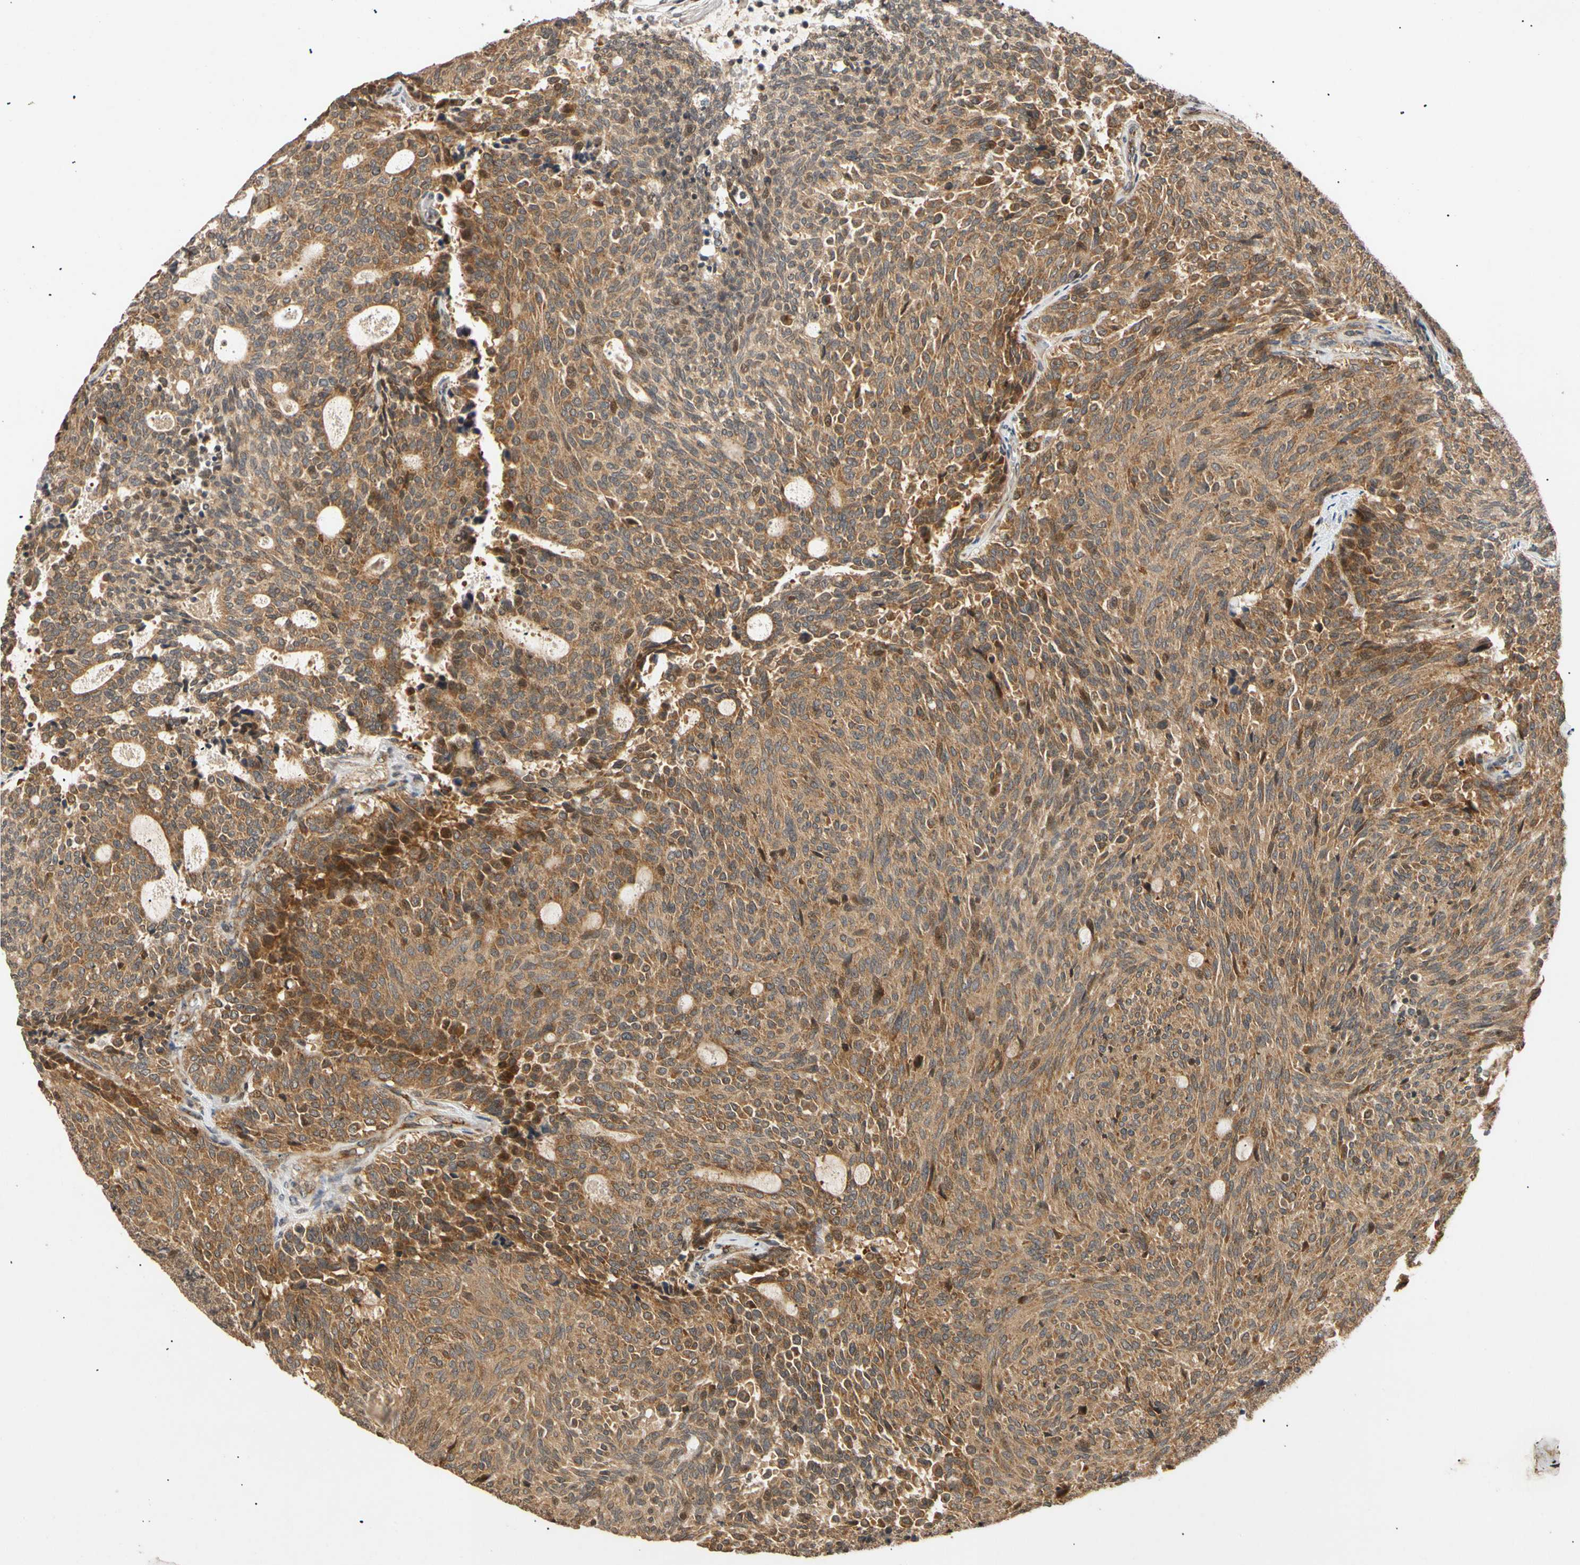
{"staining": {"intensity": "strong", "quantity": ">75%", "location": "cytoplasmic/membranous"}, "tissue": "carcinoid", "cell_type": "Tumor cells", "image_type": "cancer", "snomed": [{"axis": "morphology", "description": "Carcinoid, malignant, NOS"}, {"axis": "topography", "description": "Pancreas"}], "caption": "This is a photomicrograph of immunohistochemistry (IHC) staining of carcinoid, which shows strong staining in the cytoplasmic/membranous of tumor cells.", "gene": "MRPS22", "patient": {"sex": "female", "age": 54}}